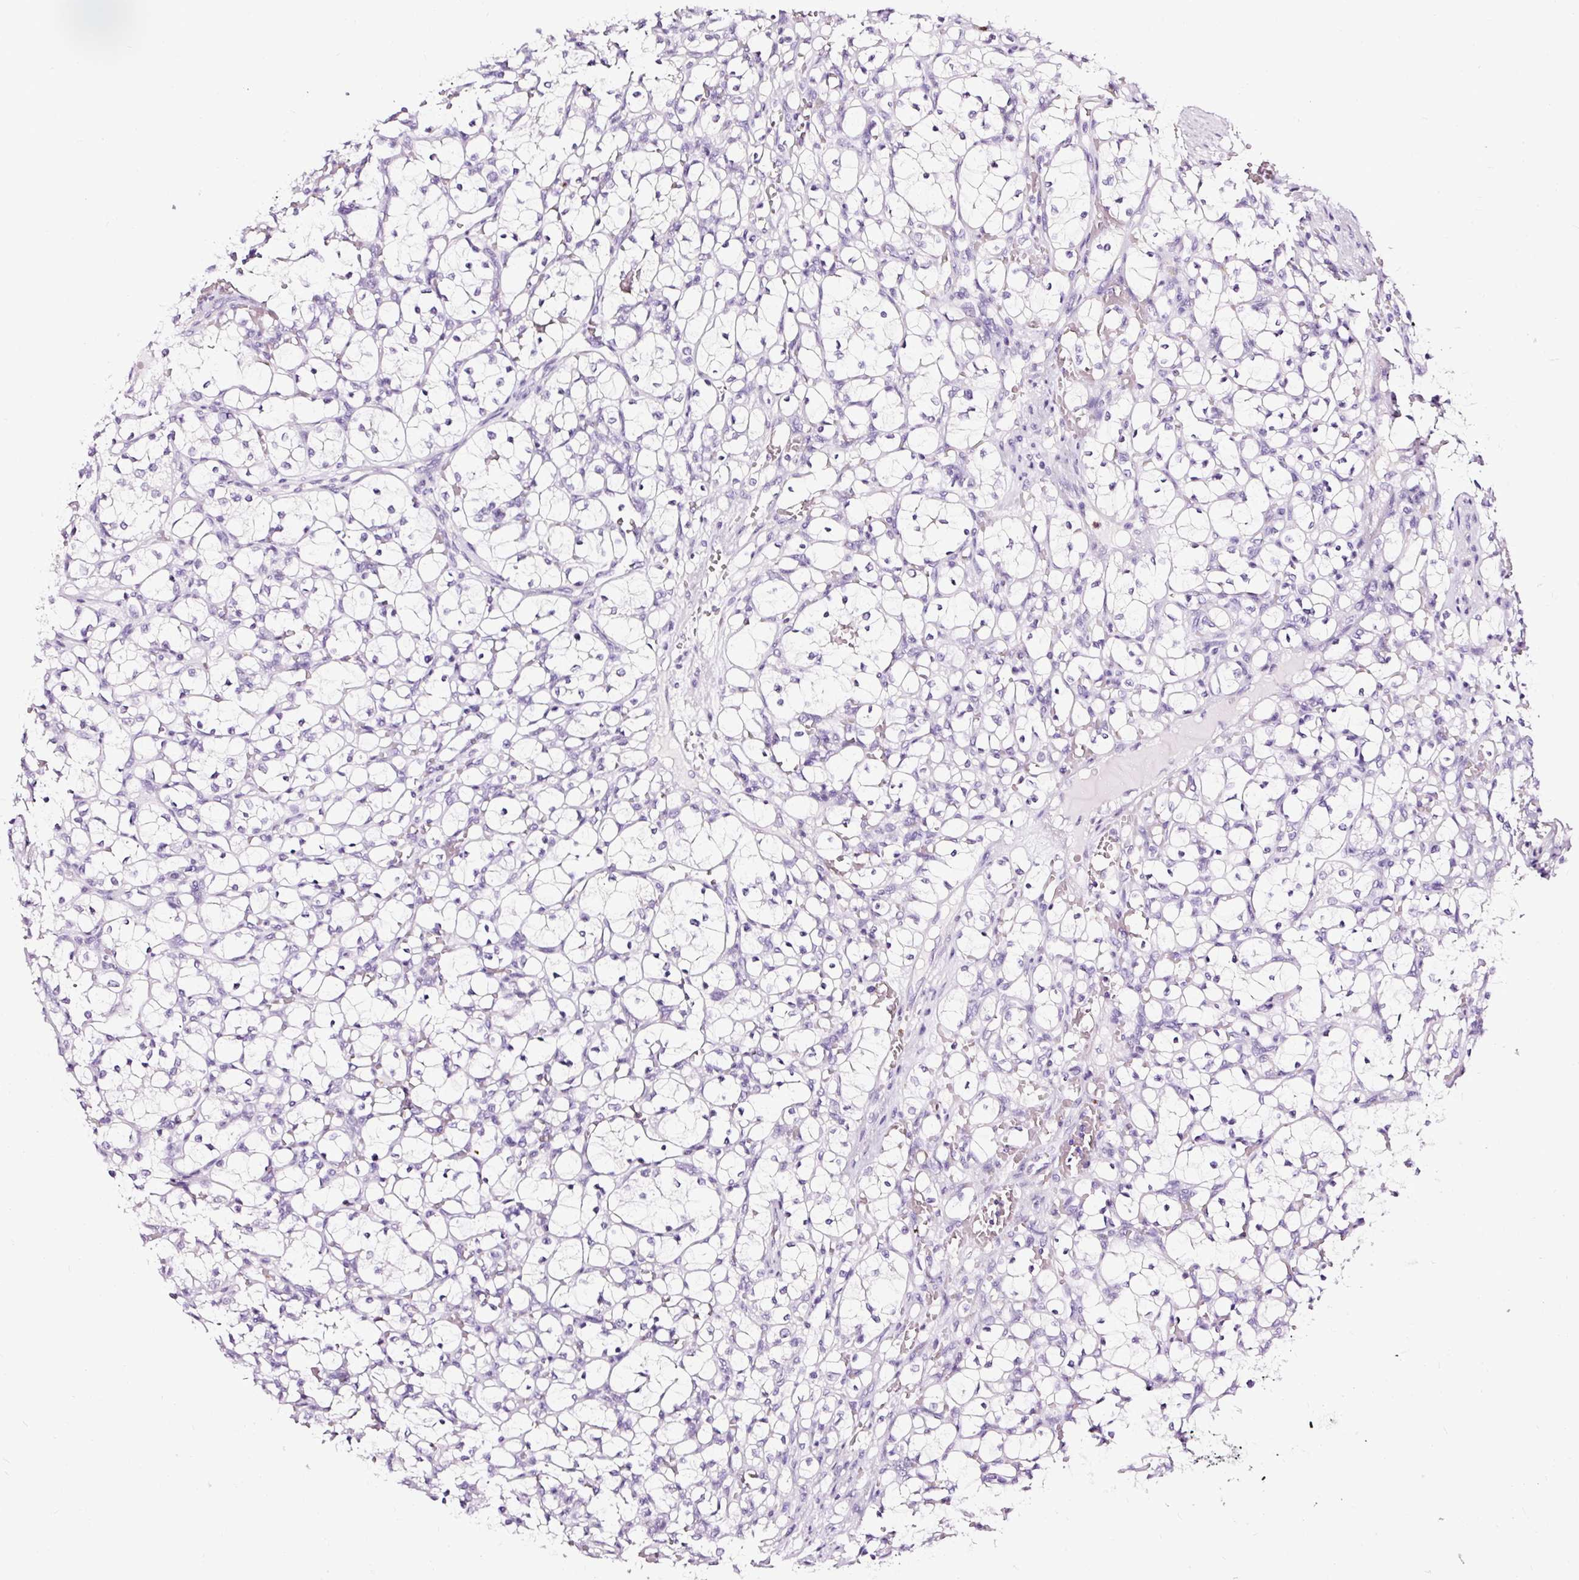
{"staining": {"intensity": "negative", "quantity": "none", "location": "none"}, "tissue": "renal cancer", "cell_type": "Tumor cells", "image_type": "cancer", "snomed": [{"axis": "morphology", "description": "Adenocarcinoma, NOS"}, {"axis": "topography", "description": "Kidney"}], "caption": "The micrograph exhibits no significant positivity in tumor cells of adenocarcinoma (renal).", "gene": "SLC7A8", "patient": {"sex": "female", "age": 69}}